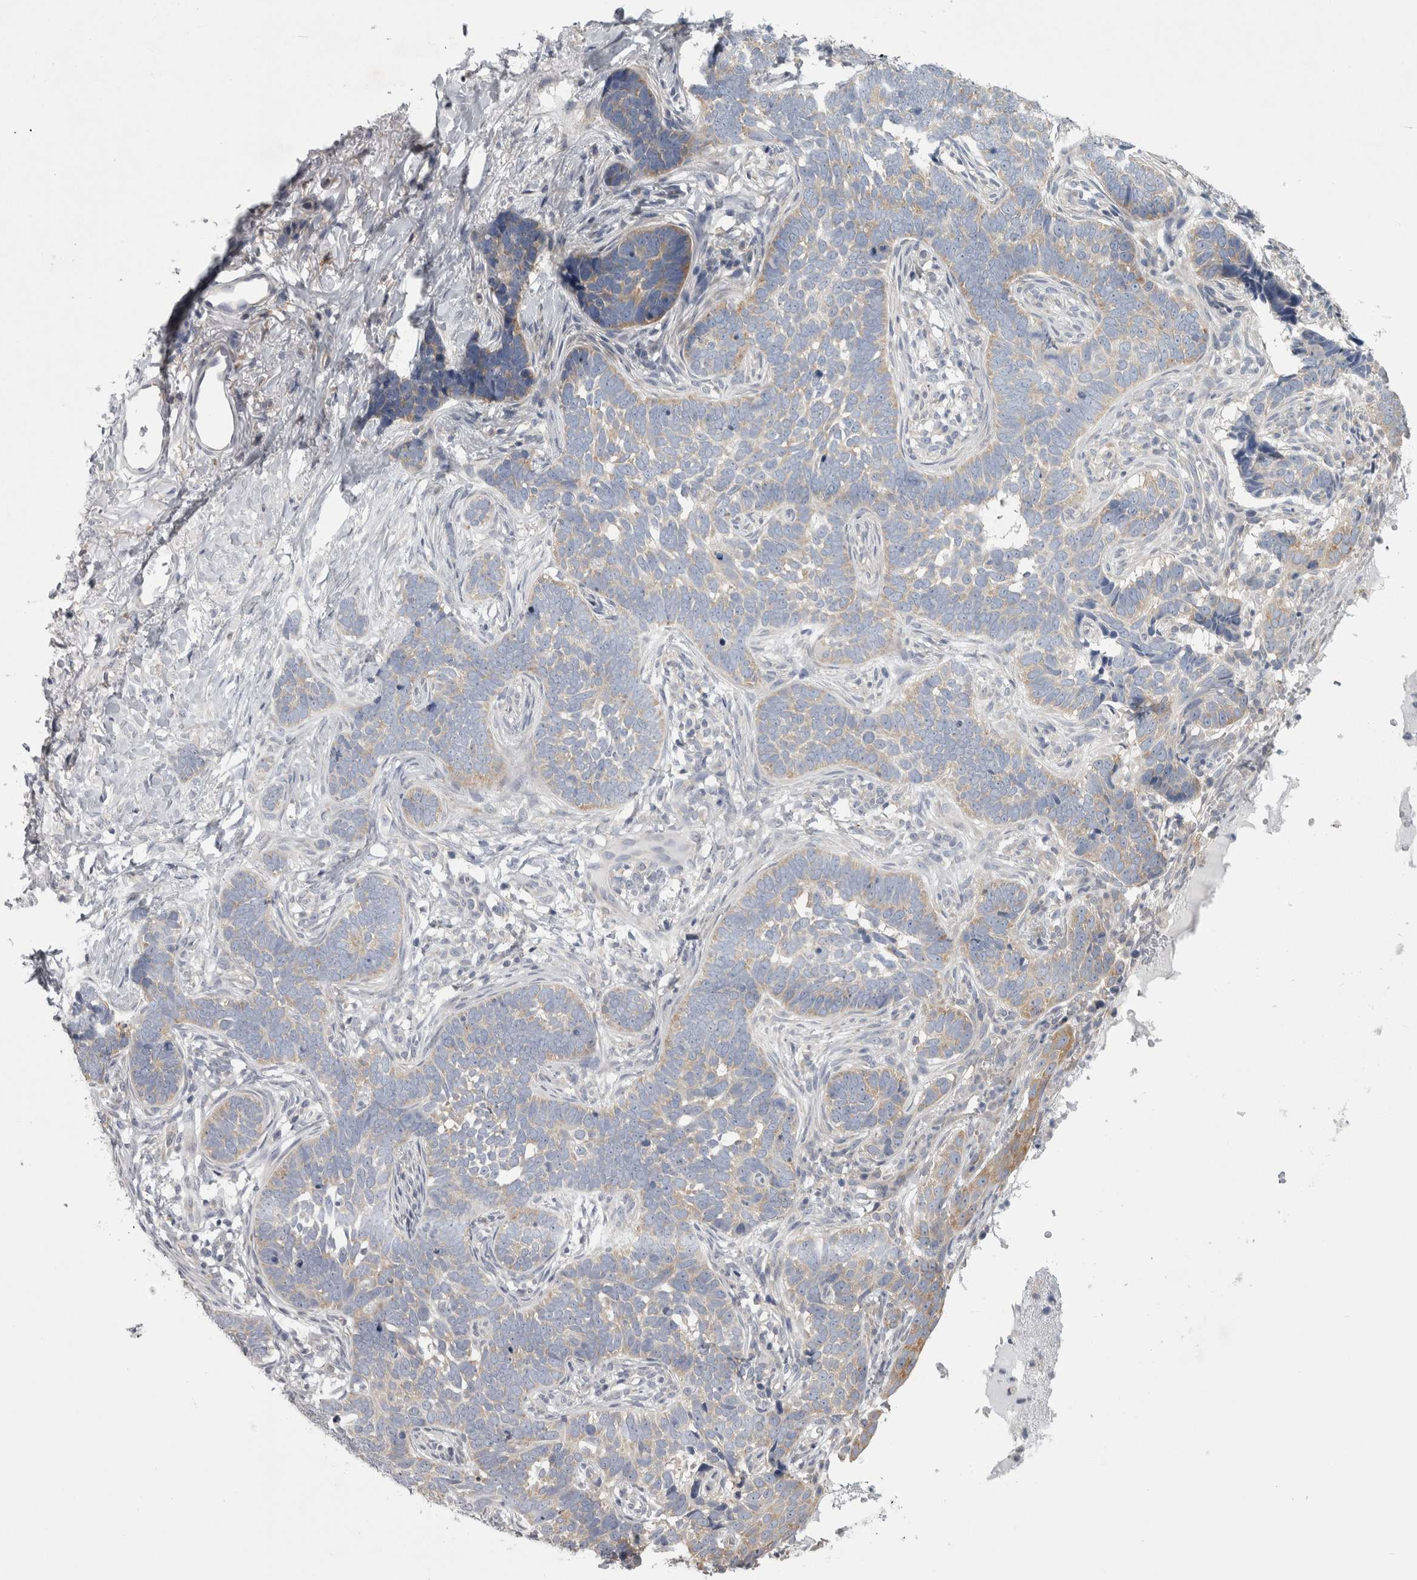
{"staining": {"intensity": "weak", "quantity": "25%-75%", "location": "cytoplasmic/membranous"}, "tissue": "skin cancer", "cell_type": "Tumor cells", "image_type": "cancer", "snomed": [{"axis": "morphology", "description": "Normal tissue, NOS"}, {"axis": "morphology", "description": "Basal cell carcinoma"}, {"axis": "topography", "description": "Skin"}], "caption": "Immunohistochemistry (IHC) (DAB) staining of skin cancer (basal cell carcinoma) shows weak cytoplasmic/membranous protein staining in about 25%-75% of tumor cells.", "gene": "PRRC2C", "patient": {"sex": "male", "age": 77}}